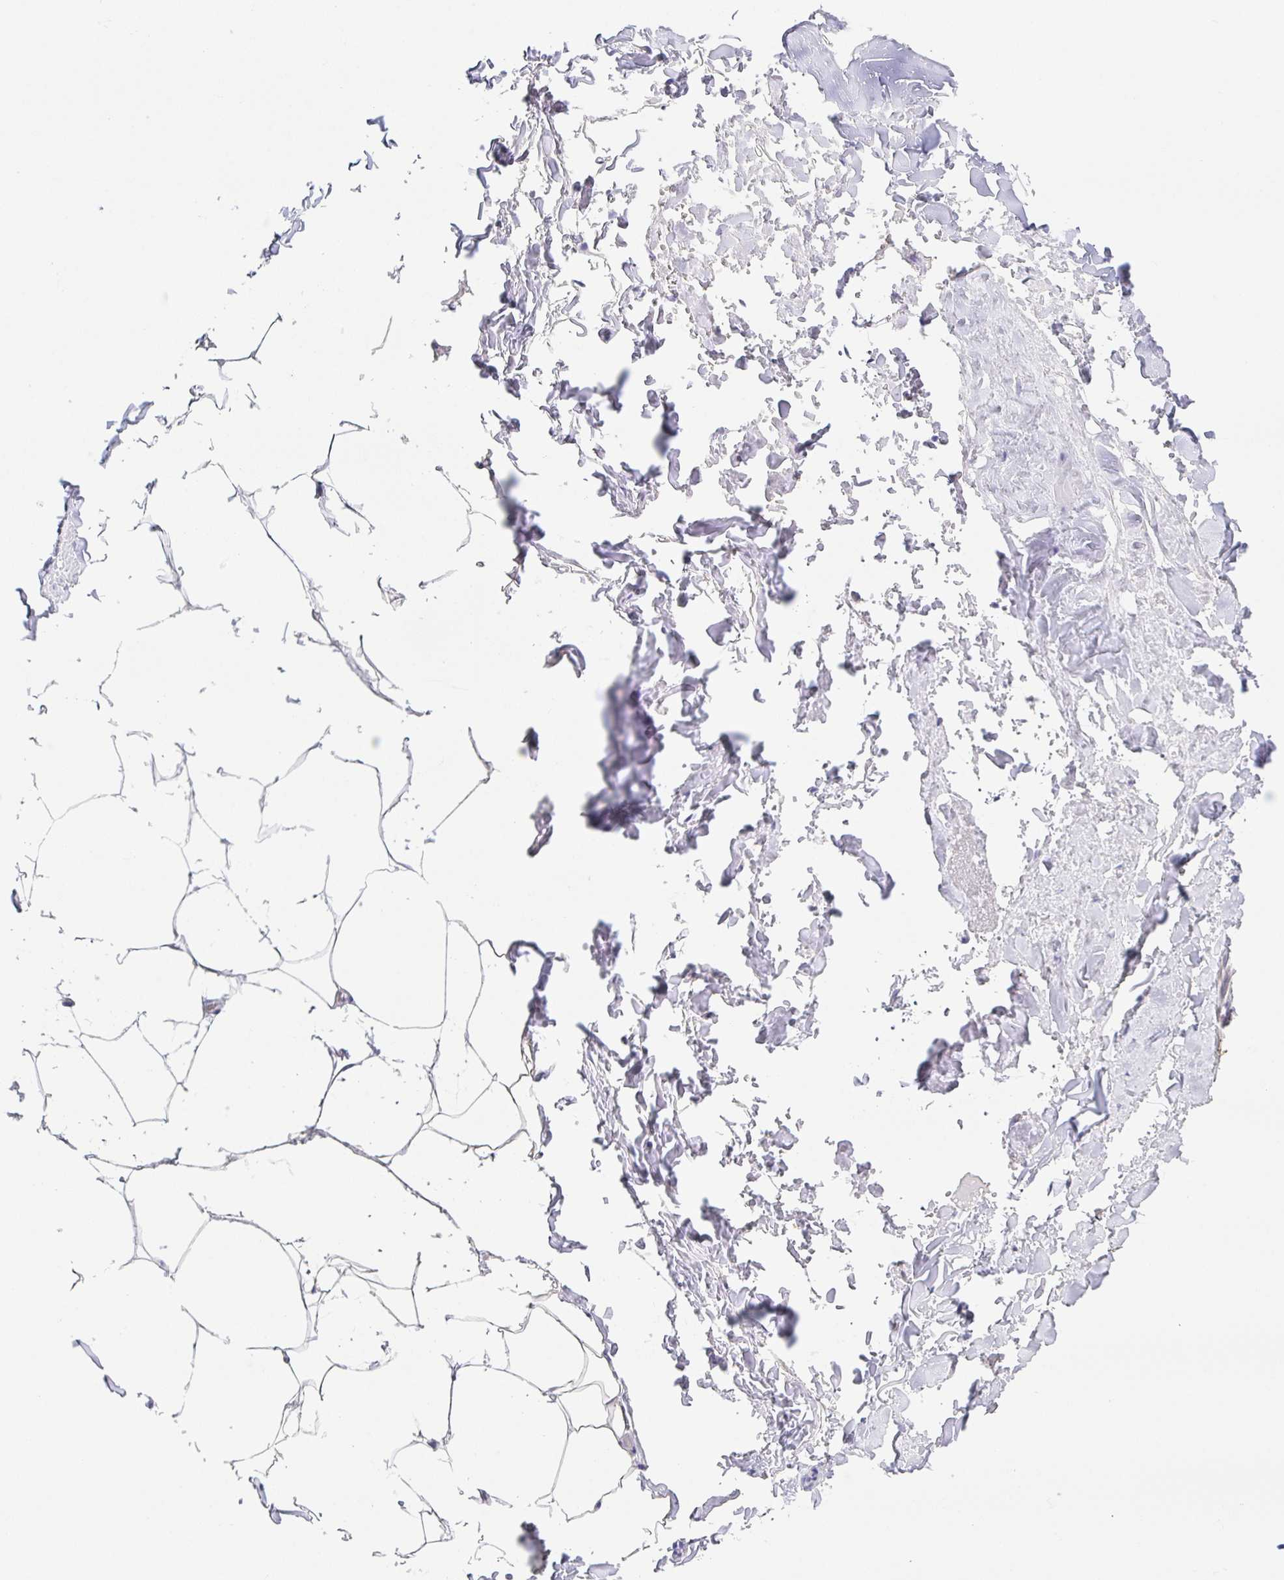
{"staining": {"intensity": "negative", "quantity": "none", "location": "none"}, "tissue": "adipose tissue", "cell_type": "Adipocytes", "image_type": "normal", "snomed": [{"axis": "morphology", "description": "Normal tissue, NOS"}, {"axis": "topography", "description": "Vascular tissue"}, {"axis": "topography", "description": "Peripheral nerve tissue"}], "caption": "Adipocytes show no significant protein positivity in unremarkable adipose tissue. The staining was performed using DAB (3,3'-diaminobenzidine) to visualize the protein expression in brown, while the nuclei were stained in blue with hematoxylin (Magnification: 20x).", "gene": "HAPLN2", "patient": {"sex": "male", "age": 41}}